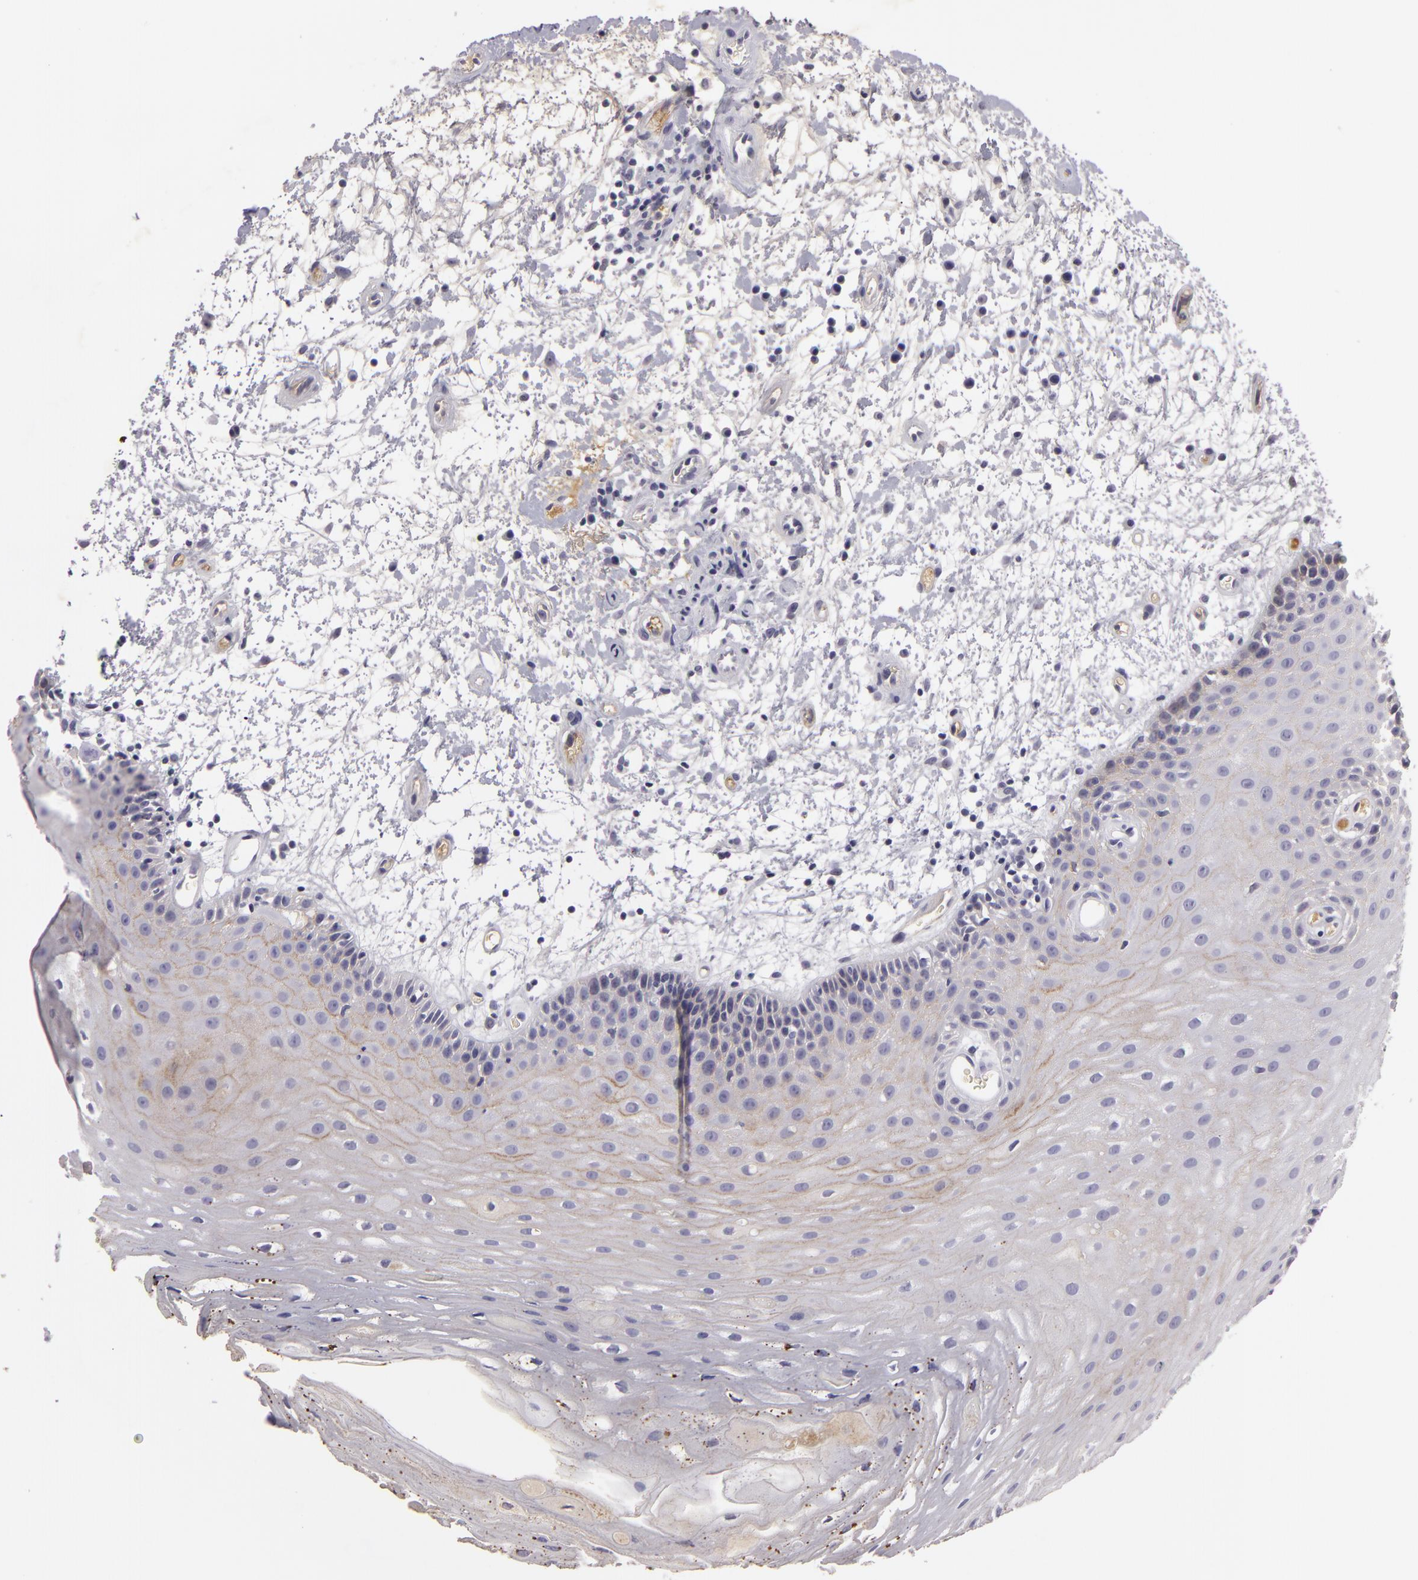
{"staining": {"intensity": "negative", "quantity": "none", "location": "none"}, "tissue": "oral mucosa", "cell_type": "Squamous epithelial cells", "image_type": "normal", "snomed": [{"axis": "morphology", "description": "Normal tissue, NOS"}, {"axis": "topography", "description": "Oral tissue"}], "caption": "Squamous epithelial cells show no significant protein positivity in normal oral mucosa. Nuclei are stained in blue.", "gene": "CTNNB1", "patient": {"sex": "female", "age": 79}}